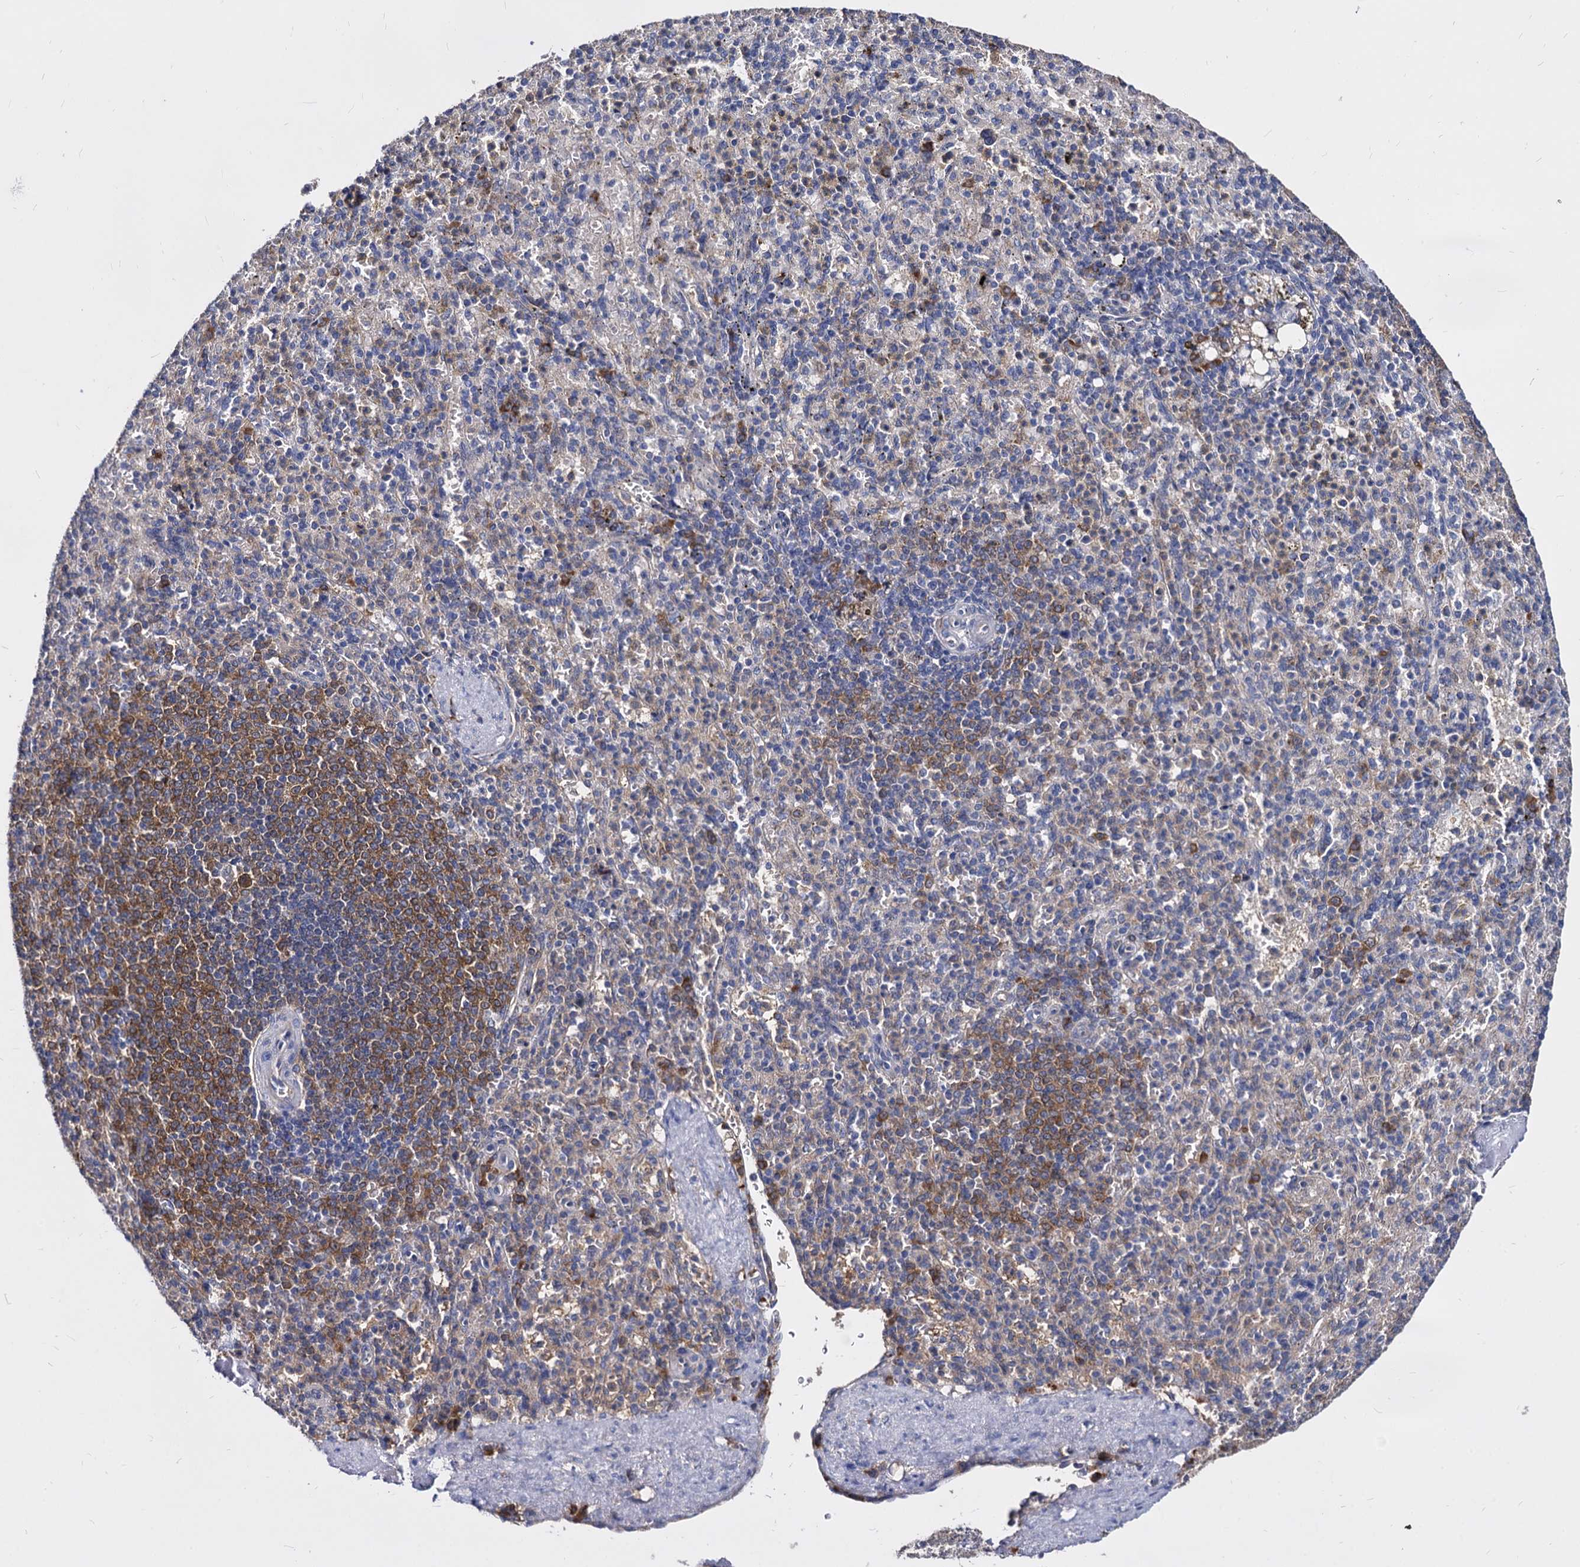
{"staining": {"intensity": "weak", "quantity": "<25%", "location": "cytoplasmic/membranous"}, "tissue": "spleen", "cell_type": "Cells in red pulp", "image_type": "normal", "snomed": [{"axis": "morphology", "description": "Normal tissue, NOS"}, {"axis": "topography", "description": "Spleen"}], "caption": "High magnification brightfield microscopy of unremarkable spleen stained with DAB (3,3'-diaminobenzidine) (brown) and counterstained with hematoxylin (blue): cells in red pulp show no significant expression. Nuclei are stained in blue.", "gene": "NME1", "patient": {"sex": "female", "age": 74}}